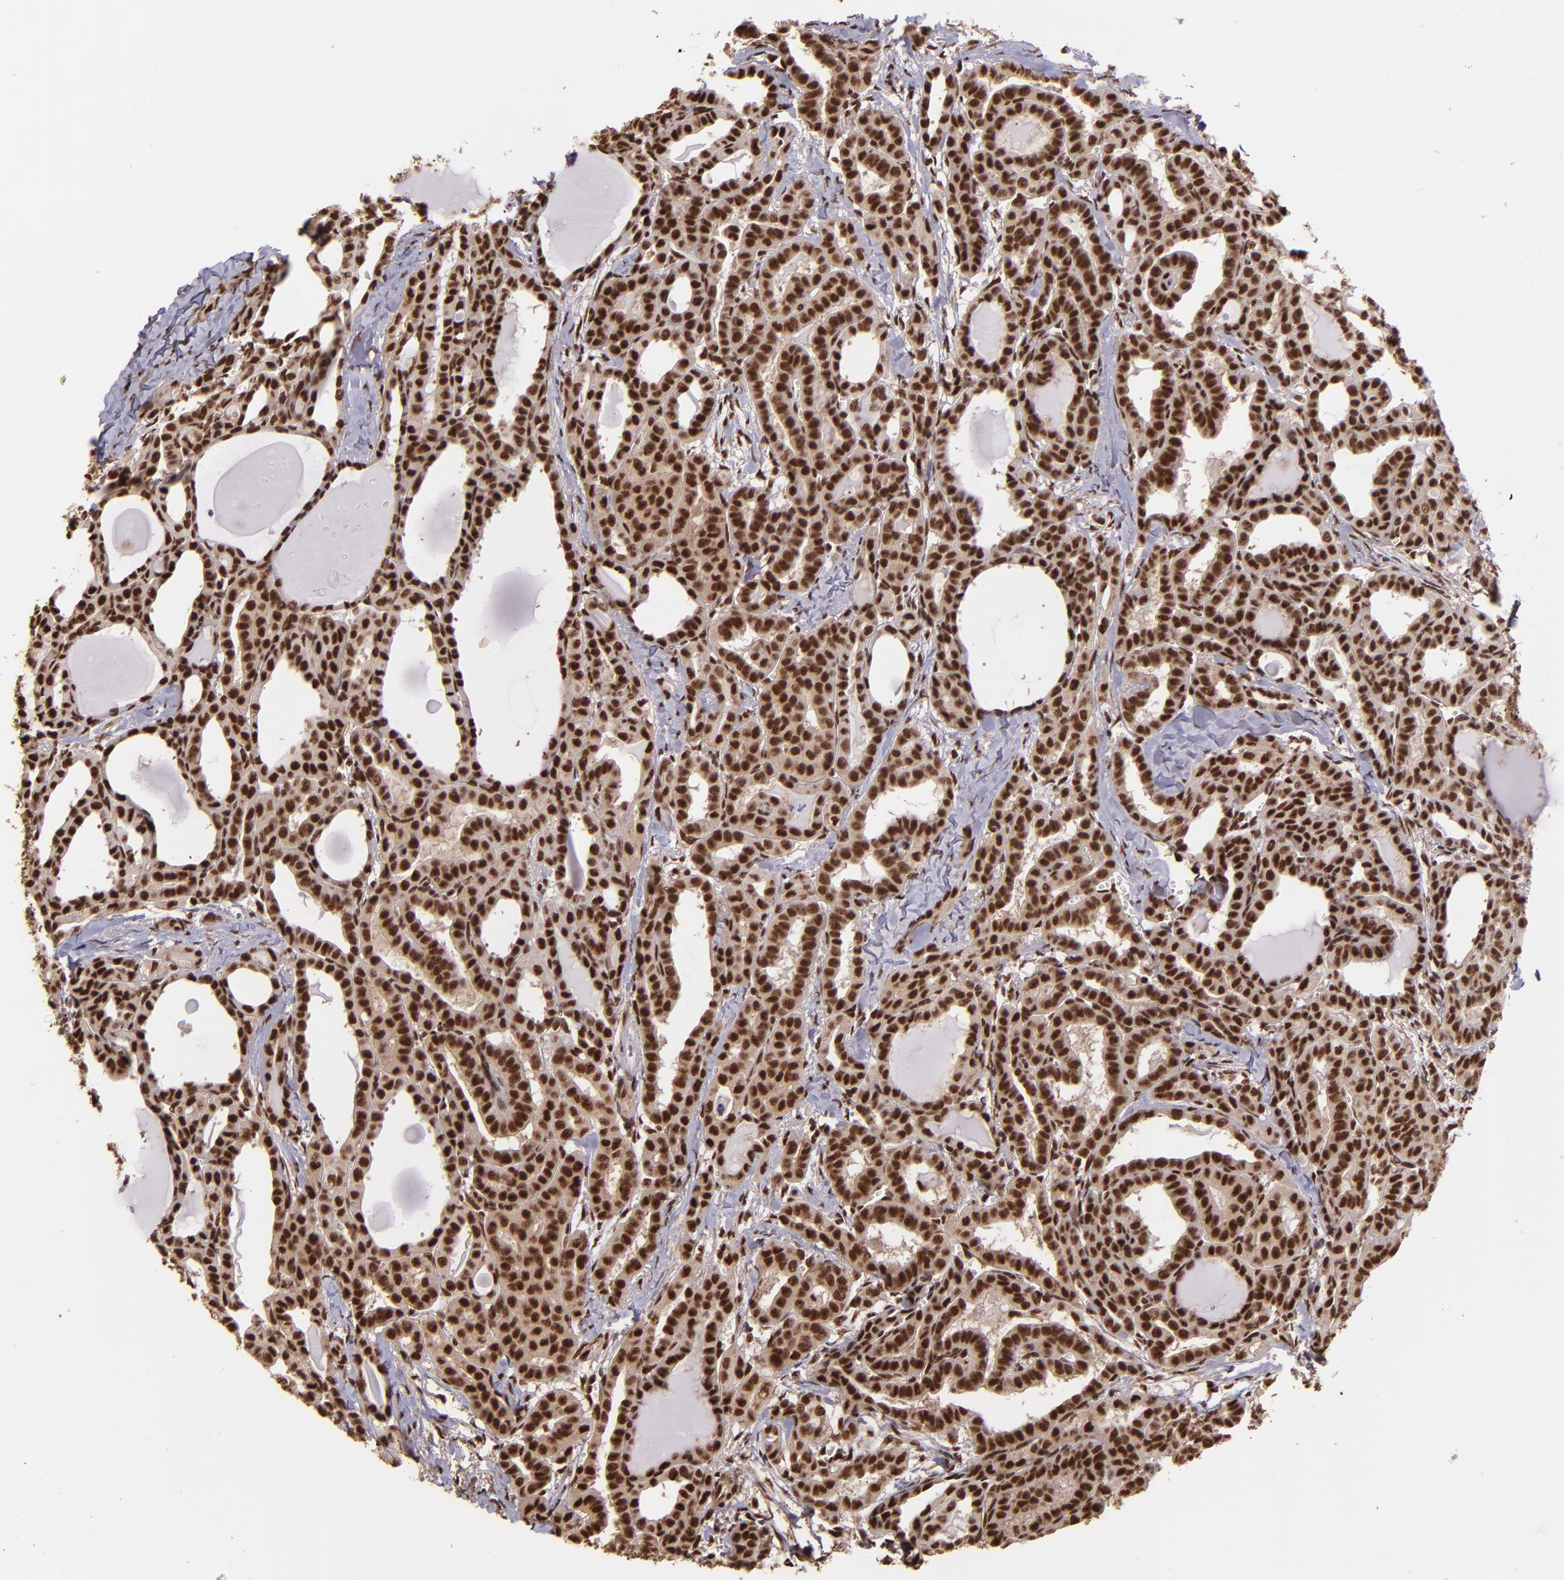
{"staining": {"intensity": "strong", "quantity": ">75%", "location": "nuclear"}, "tissue": "thyroid cancer", "cell_type": "Tumor cells", "image_type": "cancer", "snomed": [{"axis": "morphology", "description": "Carcinoma, NOS"}, {"axis": "topography", "description": "Thyroid gland"}], "caption": "Protein expression analysis of thyroid cancer (carcinoma) demonstrates strong nuclear expression in approximately >75% of tumor cells. (DAB IHC, brown staining for protein, blue staining for nuclei).", "gene": "PQBP1", "patient": {"sex": "female", "age": 91}}